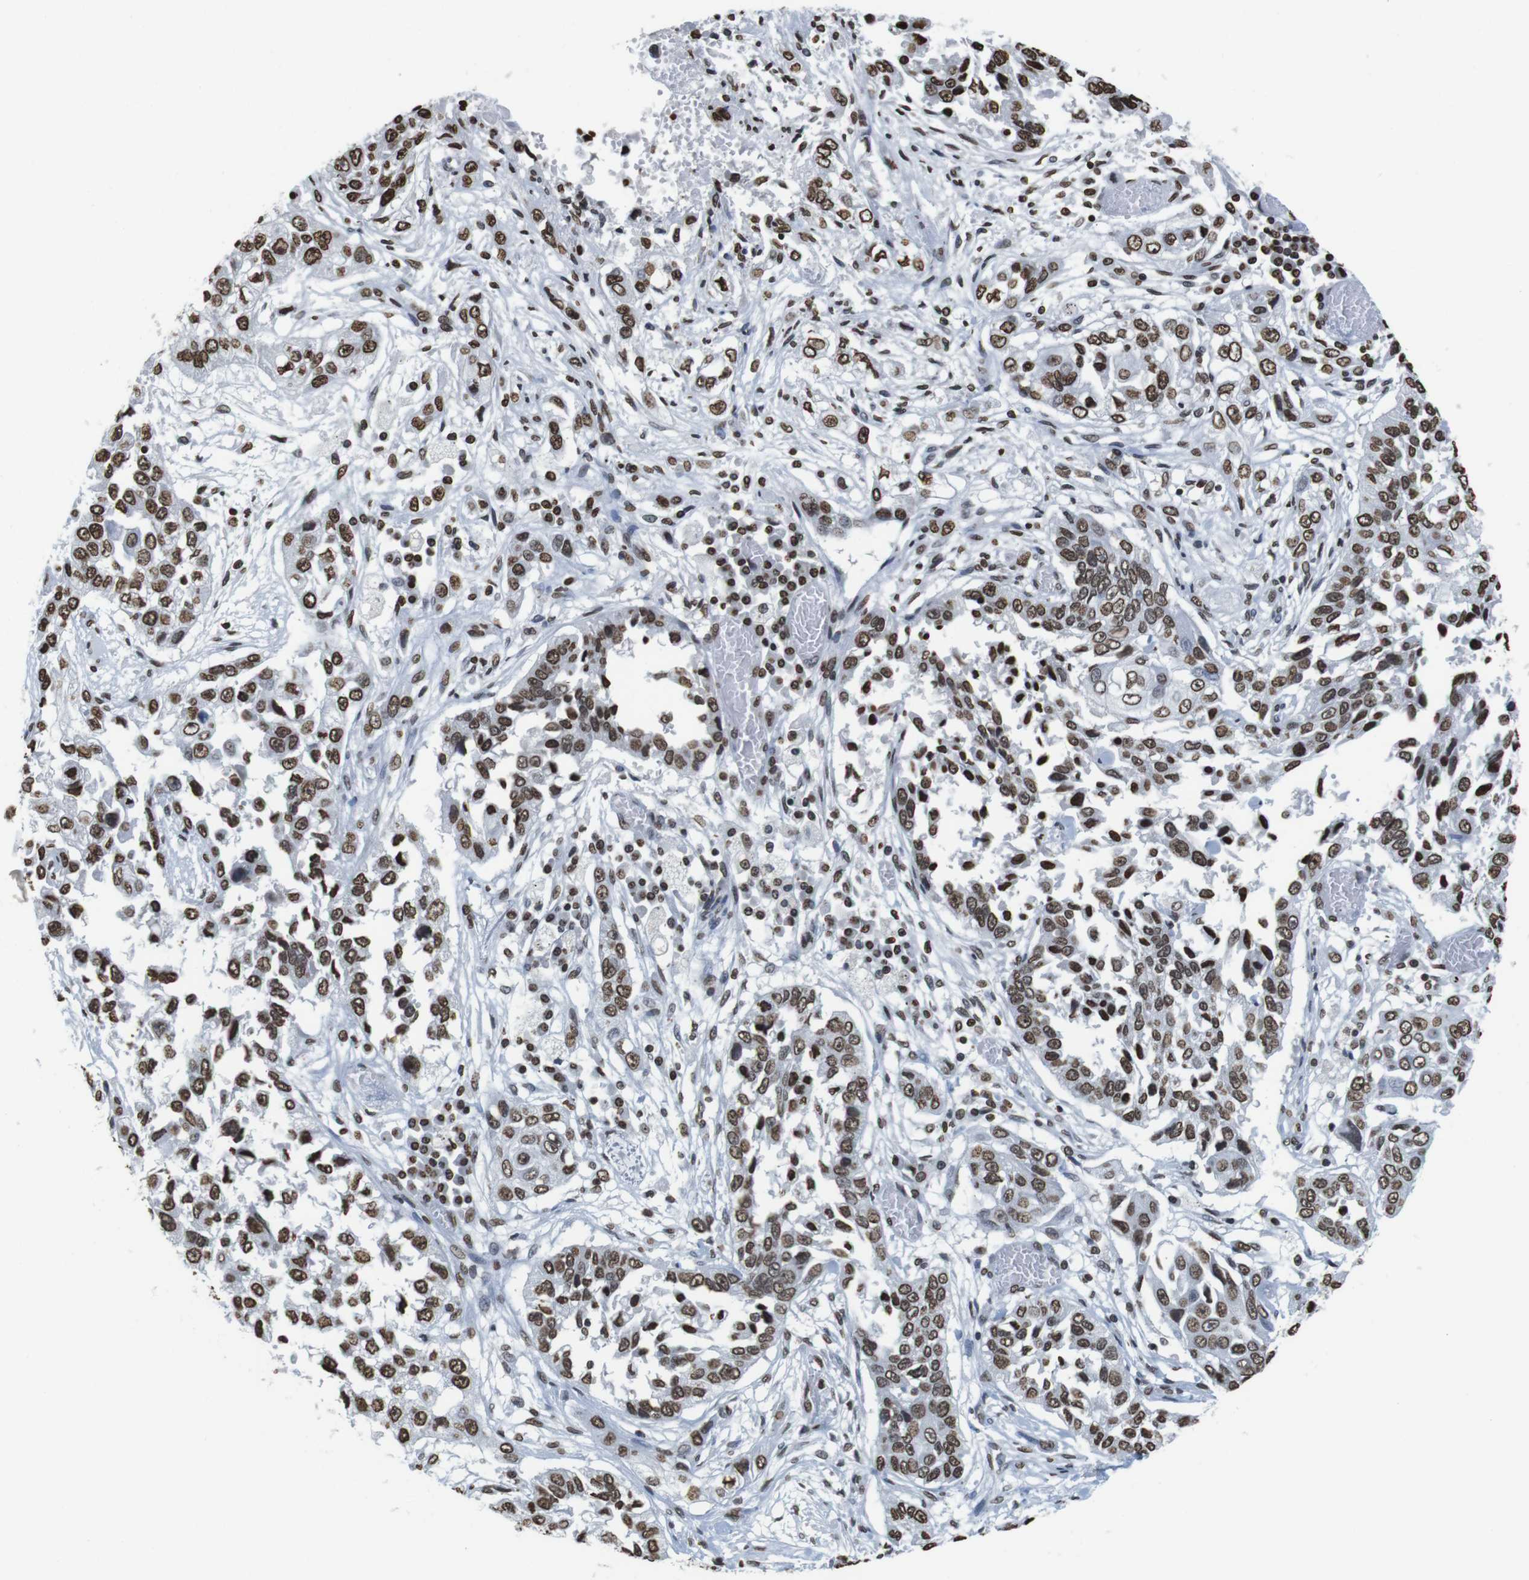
{"staining": {"intensity": "moderate", "quantity": ">75%", "location": "nuclear"}, "tissue": "lung cancer", "cell_type": "Tumor cells", "image_type": "cancer", "snomed": [{"axis": "morphology", "description": "Squamous cell carcinoma, NOS"}, {"axis": "topography", "description": "Lung"}], "caption": "There is medium levels of moderate nuclear expression in tumor cells of lung cancer (squamous cell carcinoma), as demonstrated by immunohistochemical staining (brown color).", "gene": "BSX", "patient": {"sex": "male", "age": 71}}